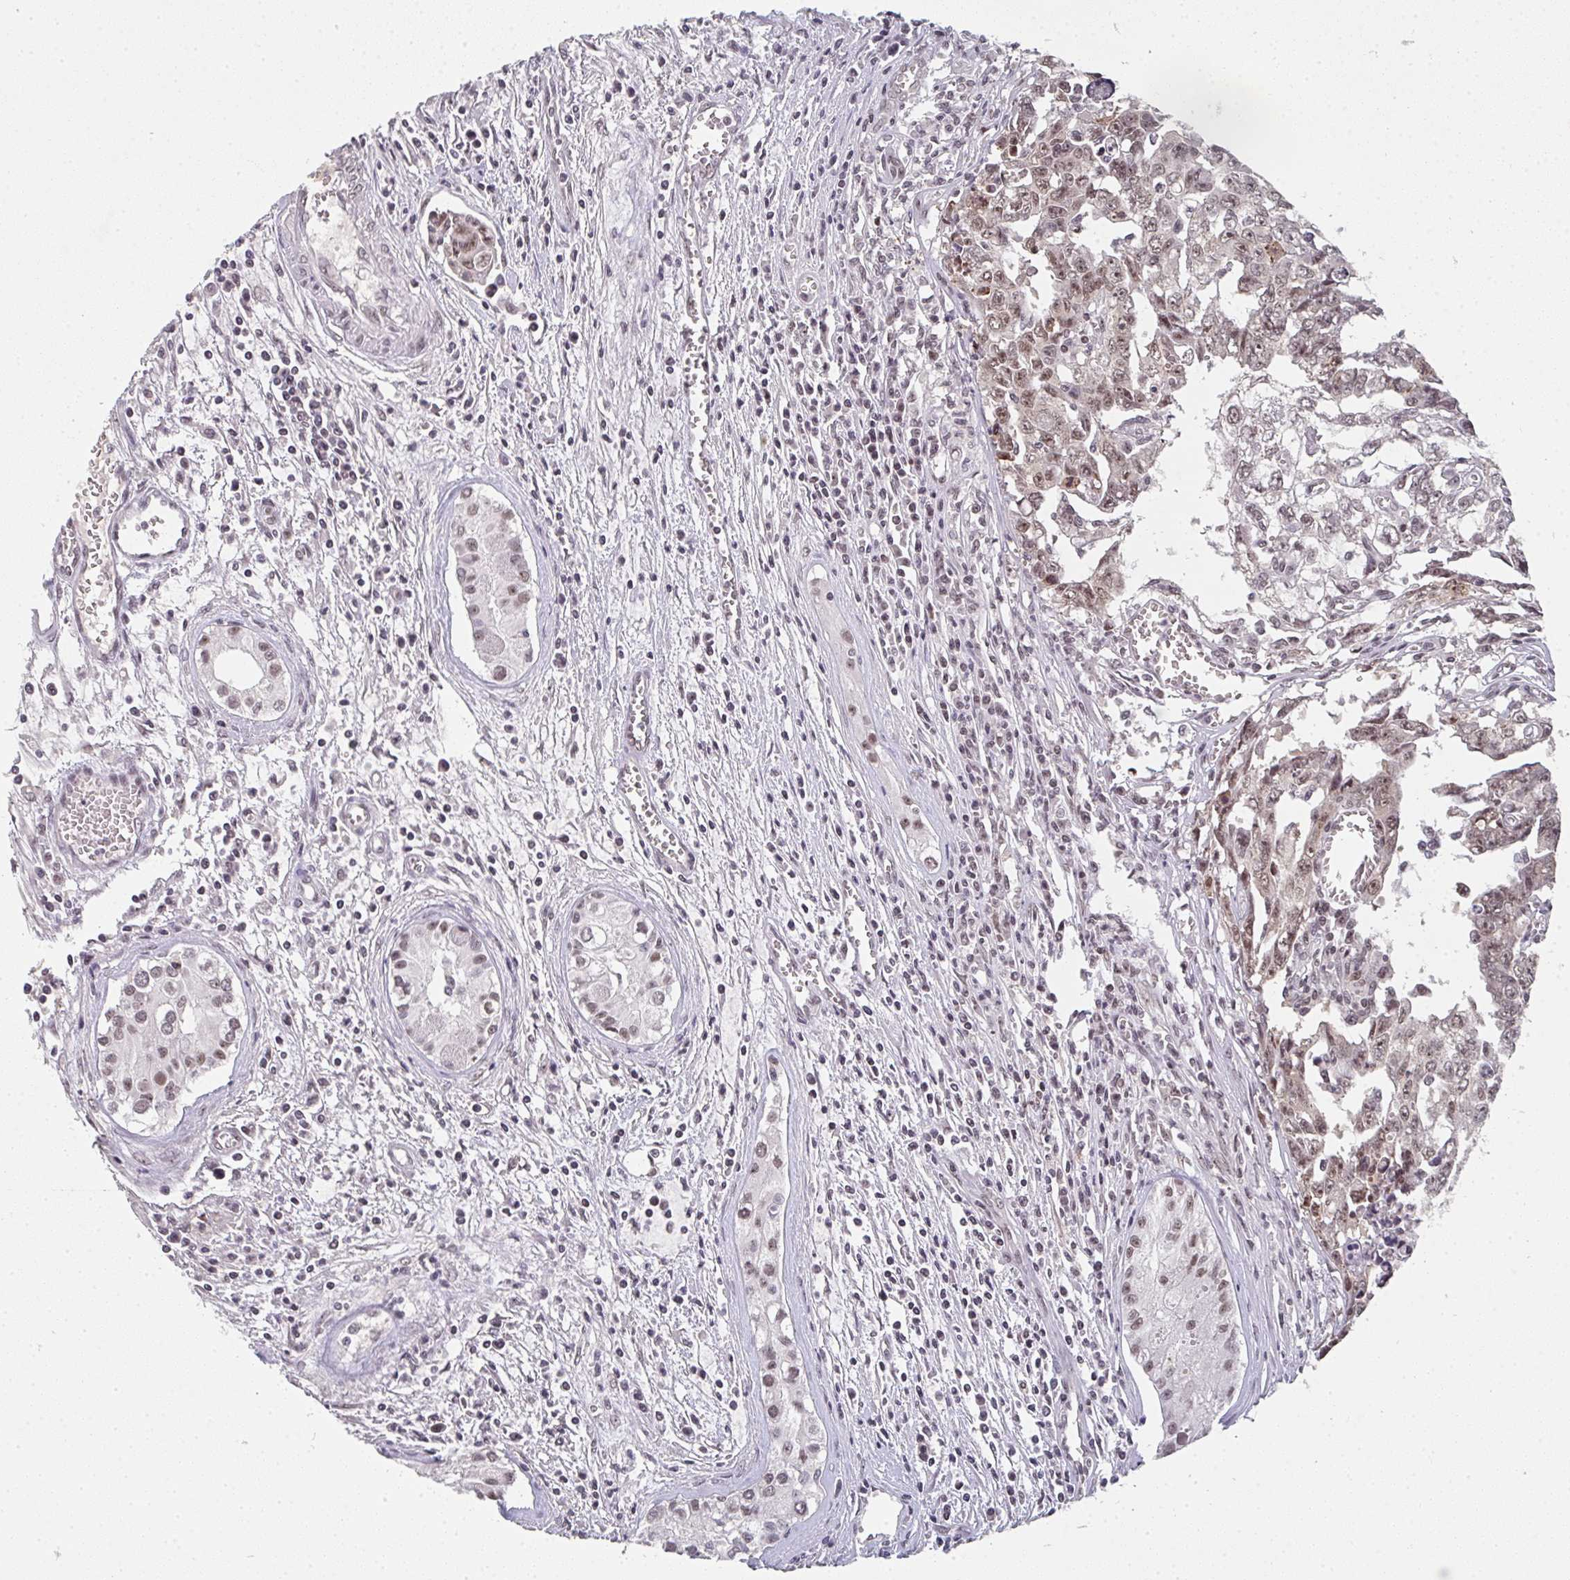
{"staining": {"intensity": "moderate", "quantity": ">75%", "location": "nuclear"}, "tissue": "testis cancer", "cell_type": "Tumor cells", "image_type": "cancer", "snomed": [{"axis": "morphology", "description": "Carcinoma, Embryonal, NOS"}, {"axis": "topography", "description": "Testis"}], "caption": "The image displays immunohistochemical staining of embryonal carcinoma (testis). There is moderate nuclear expression is seen in approximately >75% of tumor cells.", "gene": "DKC1", "patient": {"sex": "male", "age": 24}}